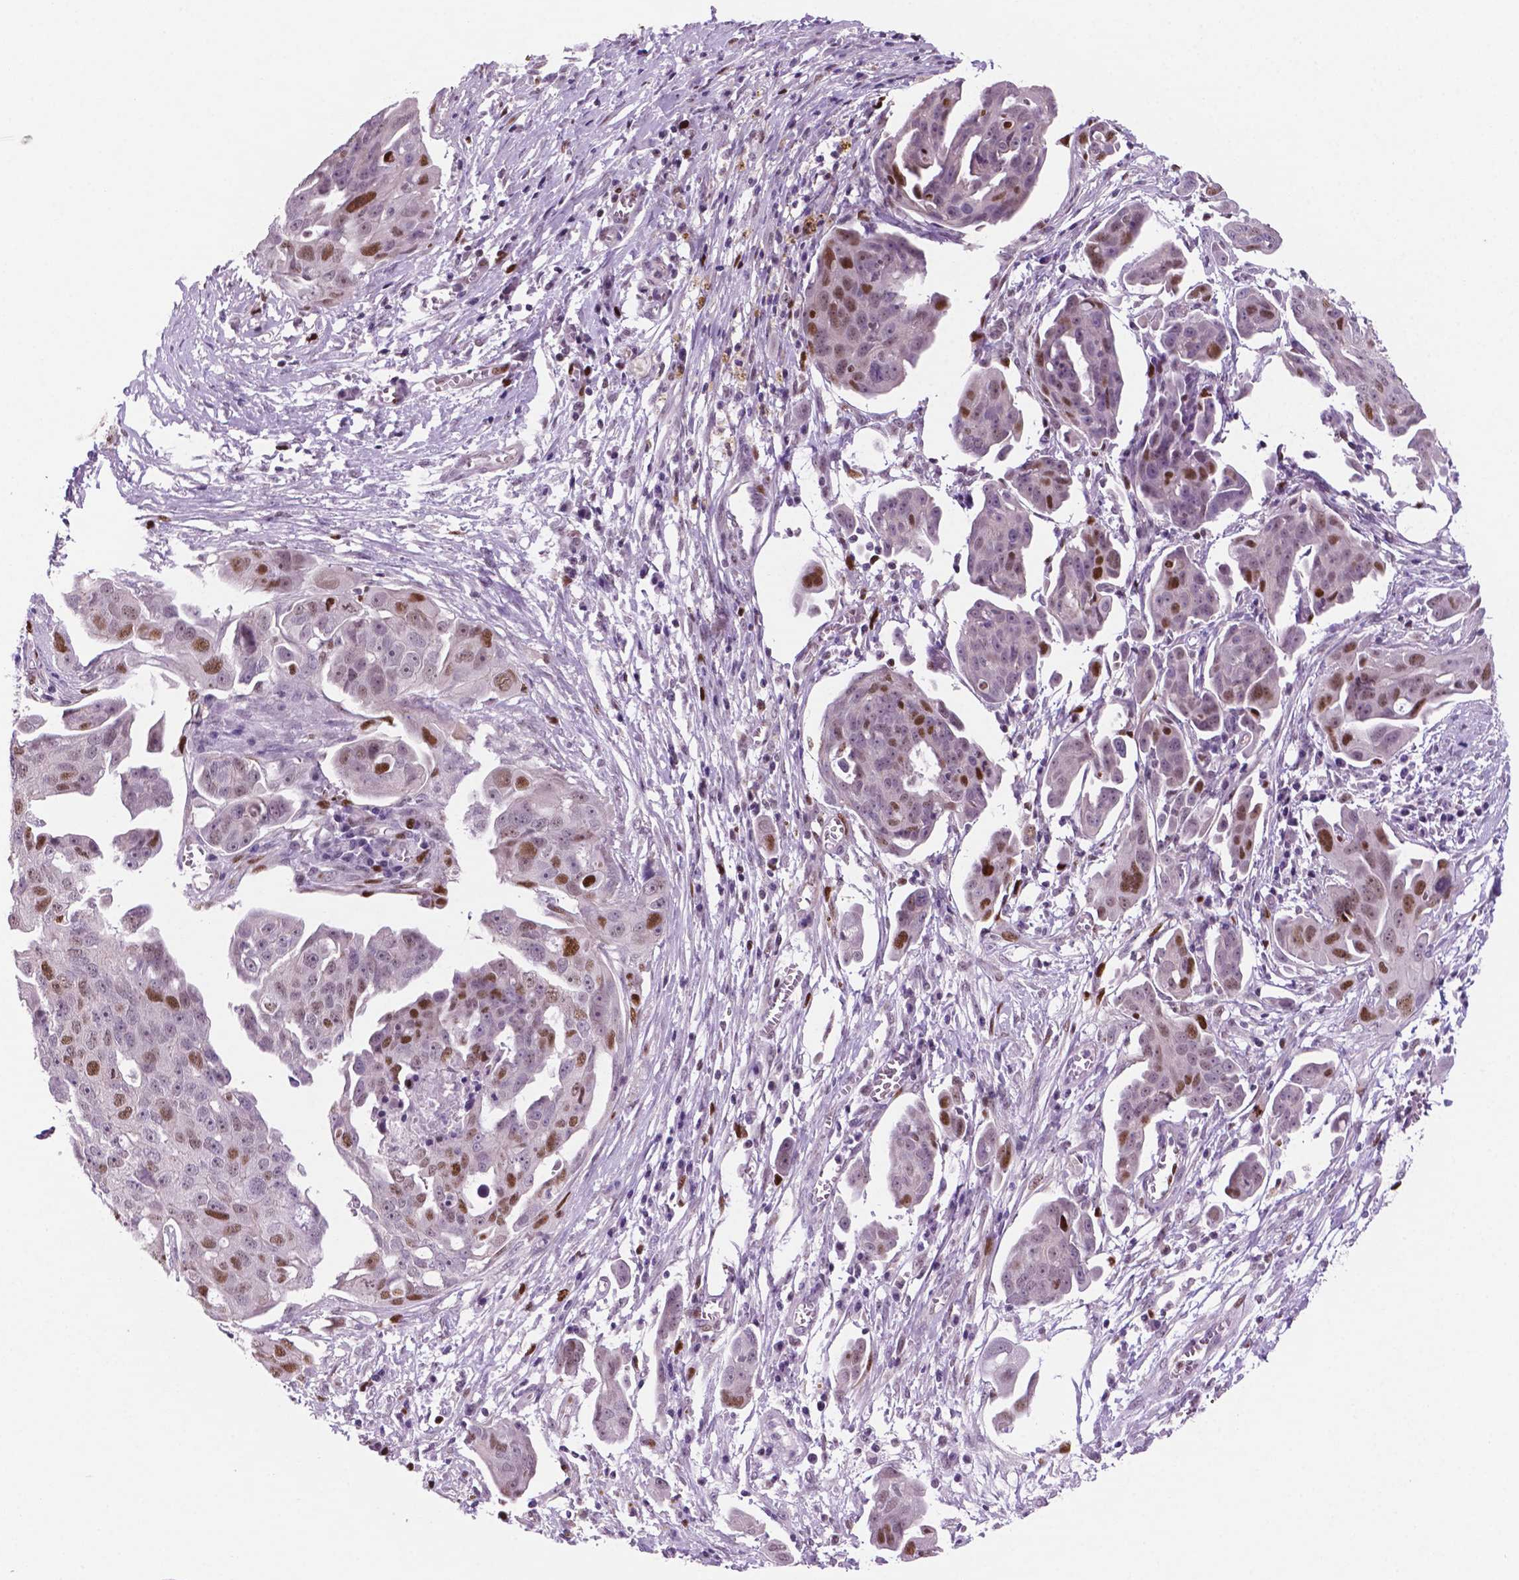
{"staining": {"intensity": "moderate", "quantity": "<25%", "location": "nuclear"}, "tissue": "ovarian cancer", "cell_type": "Tumor cells", "image_type": "cancer", "snomed": [{"axis": "morphology", "description": "Carcinoma, endometroid"}, {"axis": "topography", "description": "Ovary"}], "caption": "There is low levels of moderate nuclear expression in tumor cells of endometroid carcinoma (ovarian), as demonstrated by immunohistochemical staining (brown color).", "gene": "NCAPH2", "patient": {"sex": "female", "age": 70}}